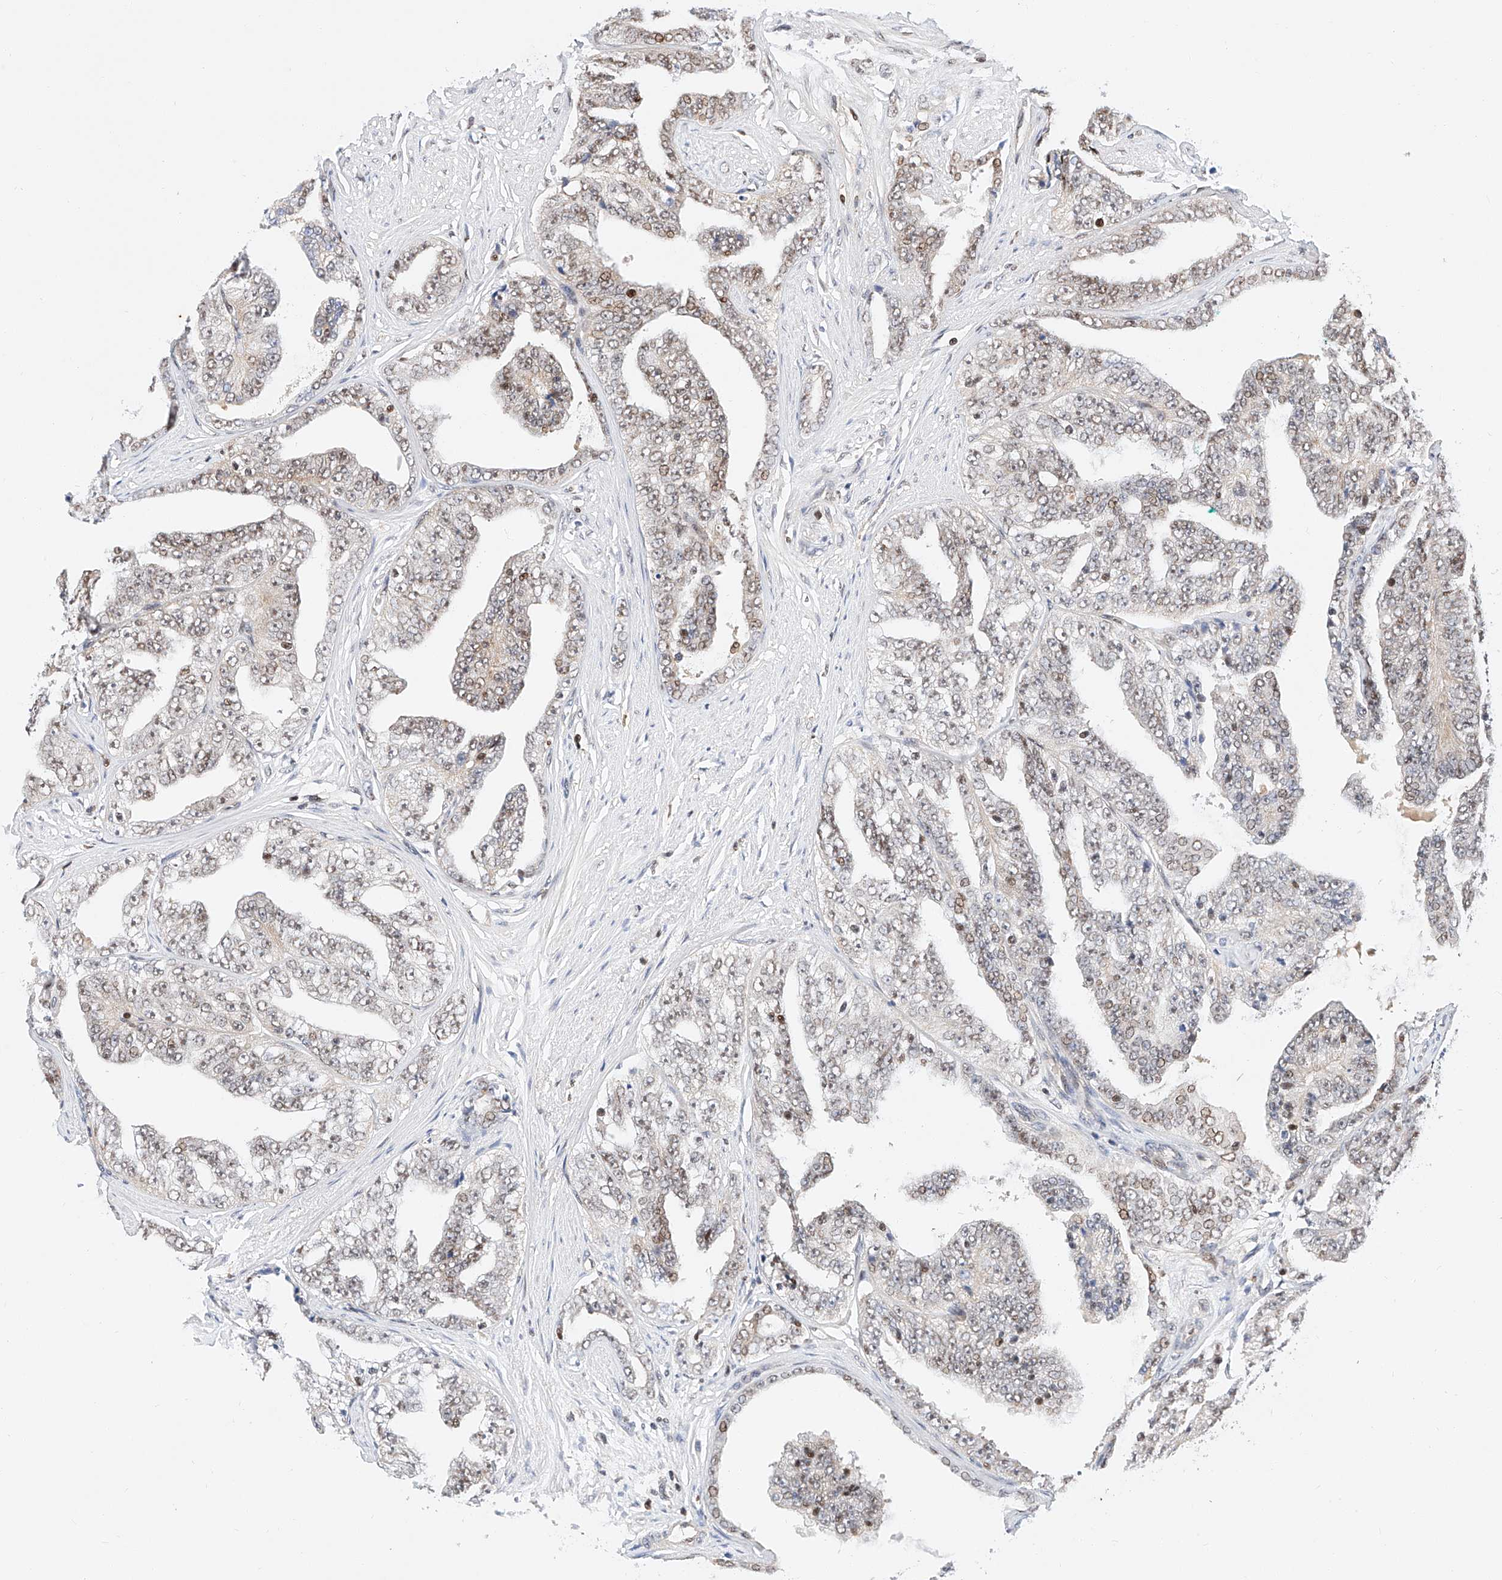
{"staining": {"intensity": "moderate", "quantity": "<25%", "location": "nuclear"}, "tissue": "prostate cancer", "cell_type": "Tumor cells", "image_type": "cancer", "snomed": [{"axis": "morphology", "description": "Adenocarcinoma, High grade"}, {"axis": "topography", "description": "Prostate"}], "caption": "Human prostate cancer stained with a brown dye displays moderate nuclear positive positivity in about <25% of tumor cells.", "gene": "HDAC9", "patient": {"sex": "male", "age": 71}}